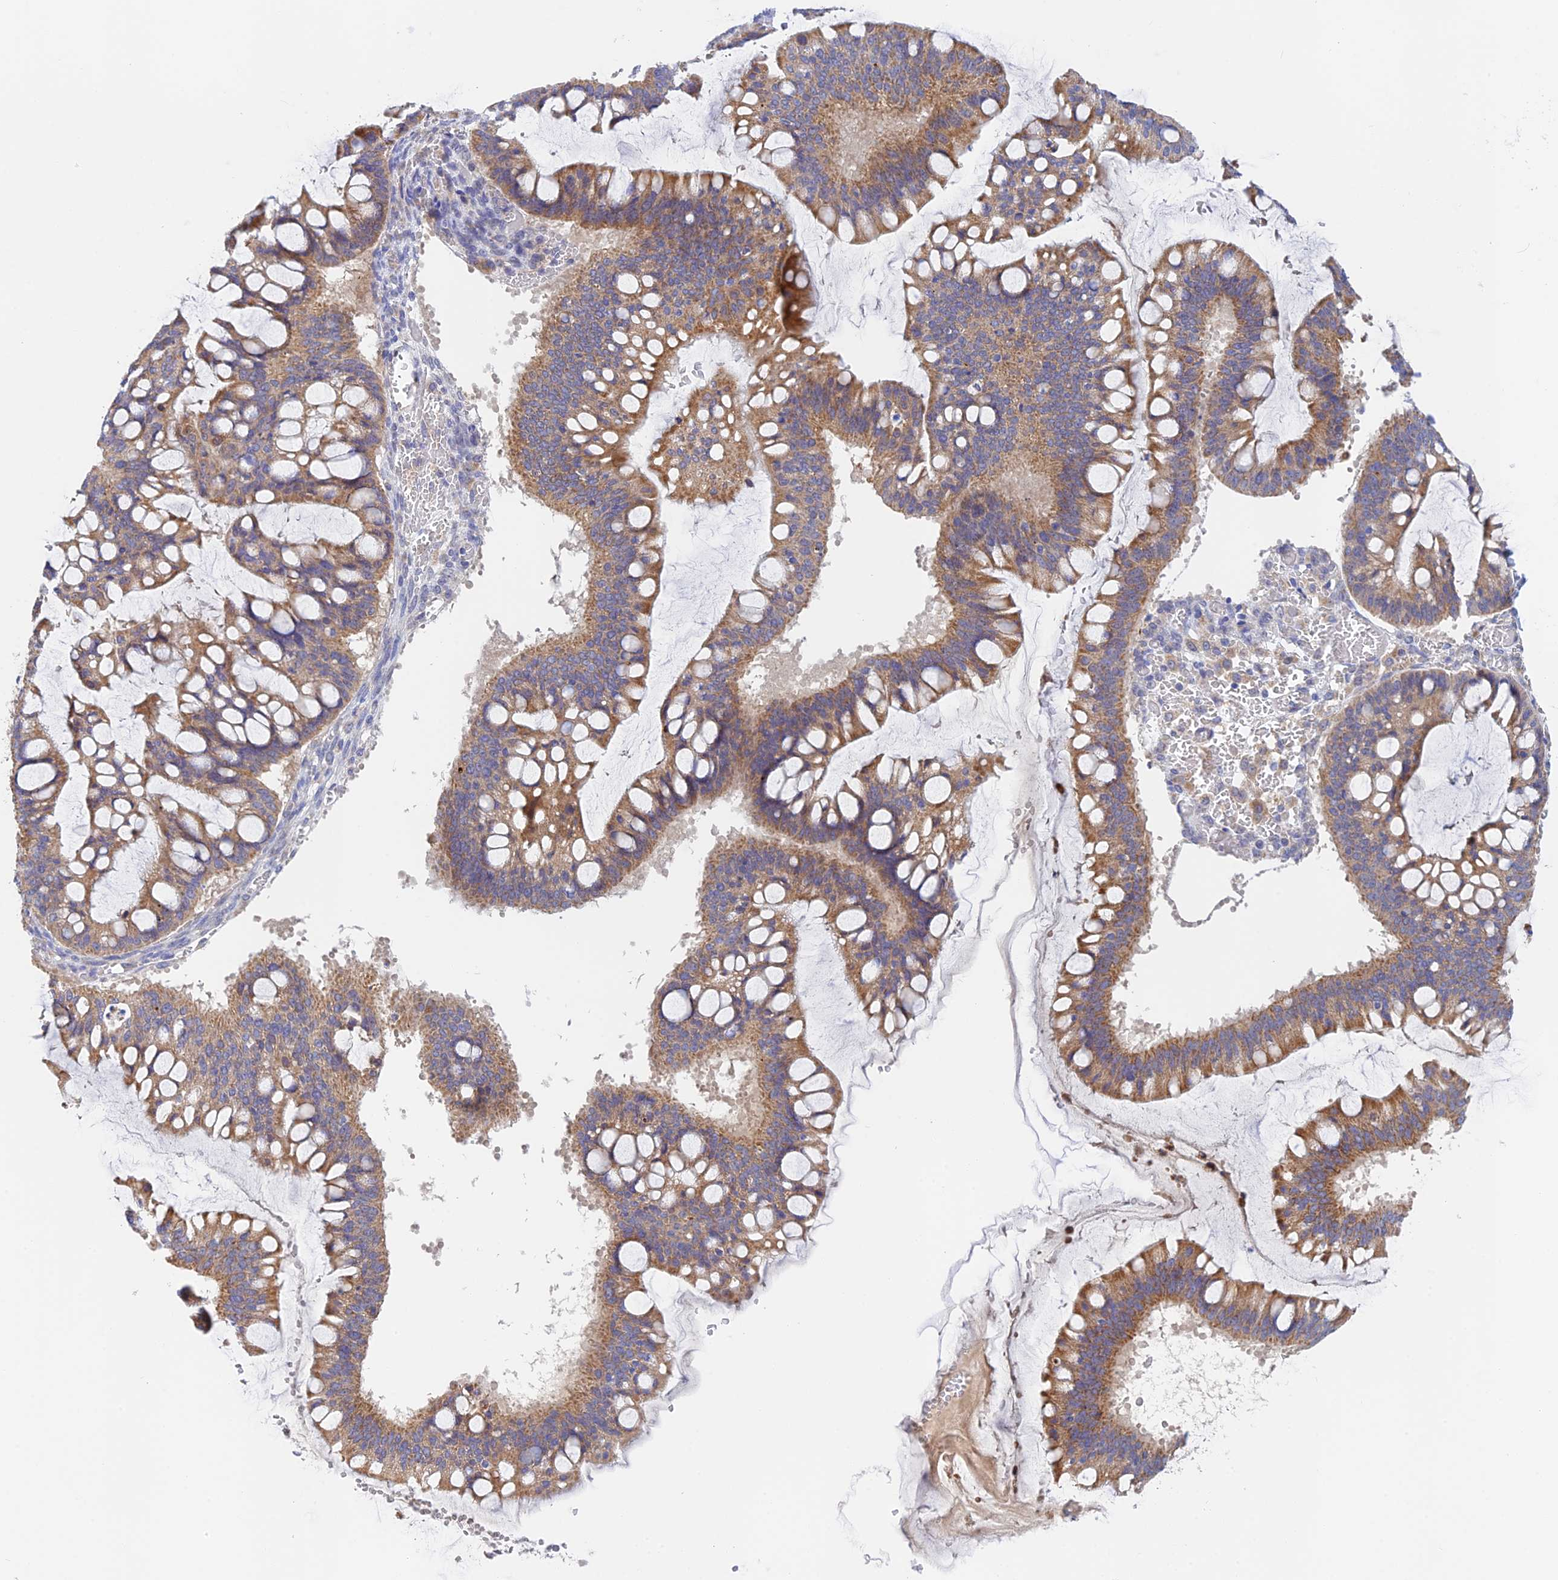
{"staining": {"intensity": "moderate", "quantity": ">75%", "location": "cytoplasmic/membranous"}, "tissue": "ovarian cancer", "cell_type": "Tumor cells", "image_type": "cancer", "snomed": [{"axis": "morphology", "description": "Cystadenocarcinoma, mucinous, NOS"}, {"axis": "topography", "description": "Ovary"}], "caption": "Immunohistochemical staining of human ovarian cancer exhibits medium levels of moderate cytoplasmic/membranous positivity in about >75% of tumor cells.", "gene": "RANBP6", "patient": {"sex": "female", "age": 73}}